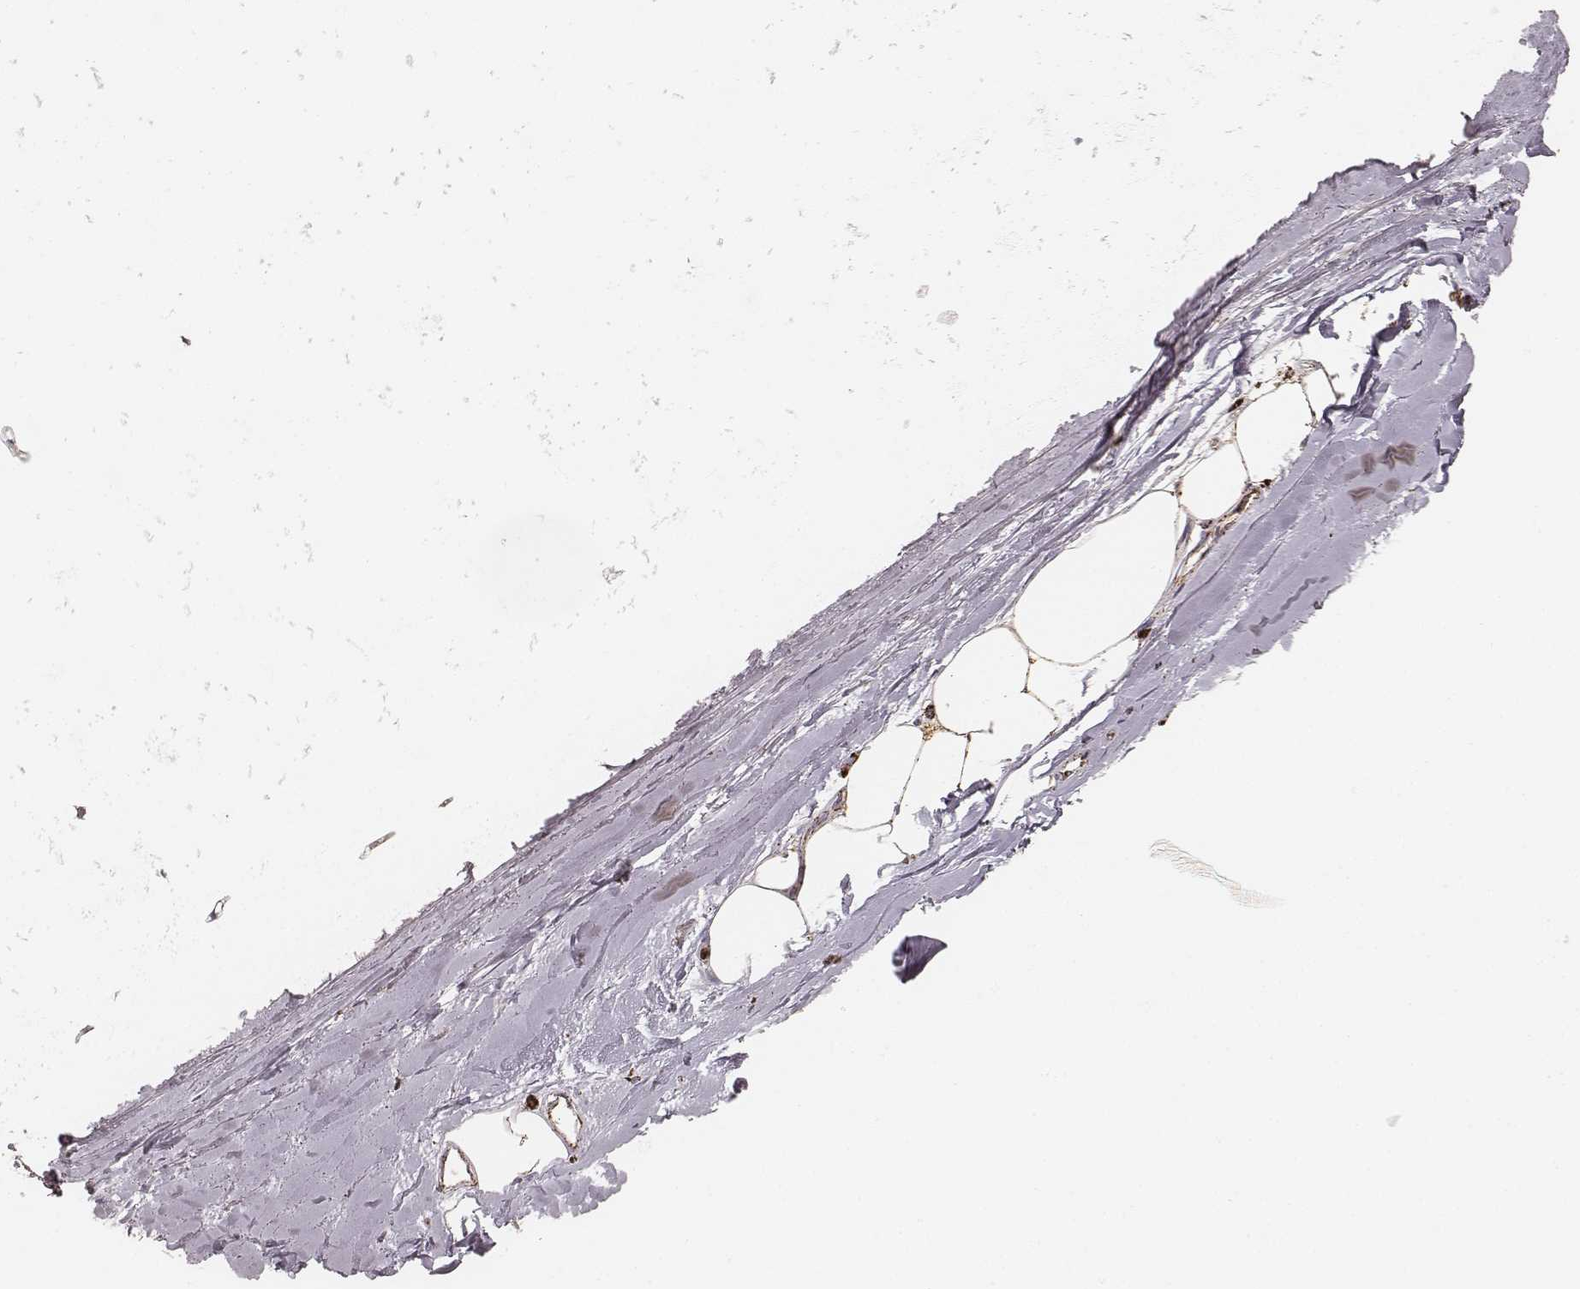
{"staining": {"intensity": "strong", "quantity": ">75%", "location": "cytoplasmic/membranous"}, "tissue": "adipose tissue", "cell_type": "Adipocytes", "image_type": "normal", "snomed": [{"axis": "morphology", "description": "Normal tissue, NOS"}, {"axis": "topography", "description": "Lymph node"}, {"axis": "topography", "description": "Bronchus"}], "caption": "Protein expression analysis of normal human adipose tissue reveals strong cytoplasmic/membranous expression in about >75% of adipocytes.", "gene": "CS", "patient": {"sex": "female", "age": 70}}